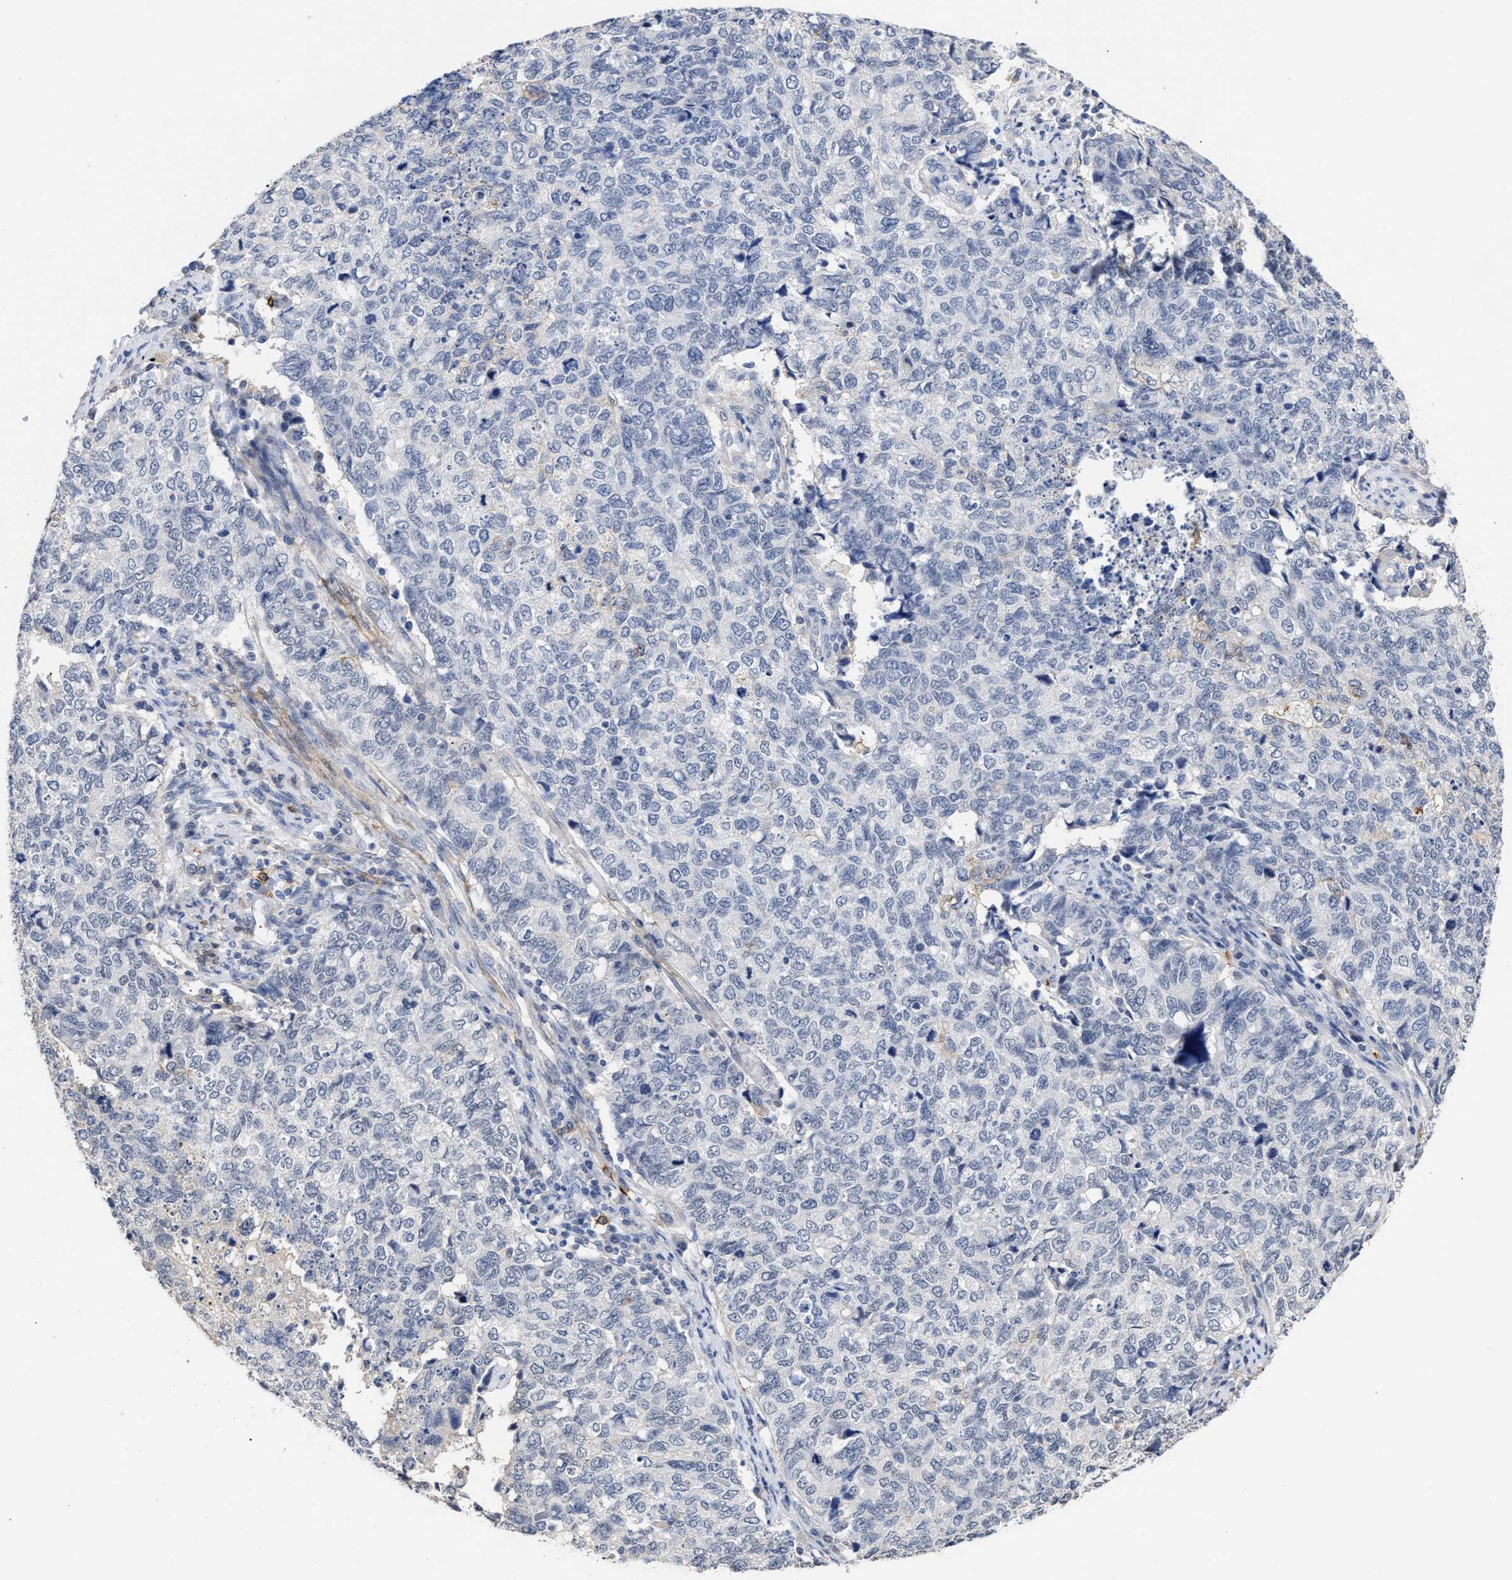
{"staining": {"intensity": "negative", "quantity": "none", "location": "none"}, "tissue": "cervical cancer", "cell_type": "Tumor cells", "image_type": "cancer", "snomed": [{"axis": "morphology", "description": "Squamous cell carcinoma, NOS"}, {"axis": "topography", "description": "Cervix"}], "caption": "Cervical cancer was stained to show a protein in brown. There is no significant expression in tumor cells.", "gene": "AHNAK2", "patient": {"sex": "female", "age": 63}}